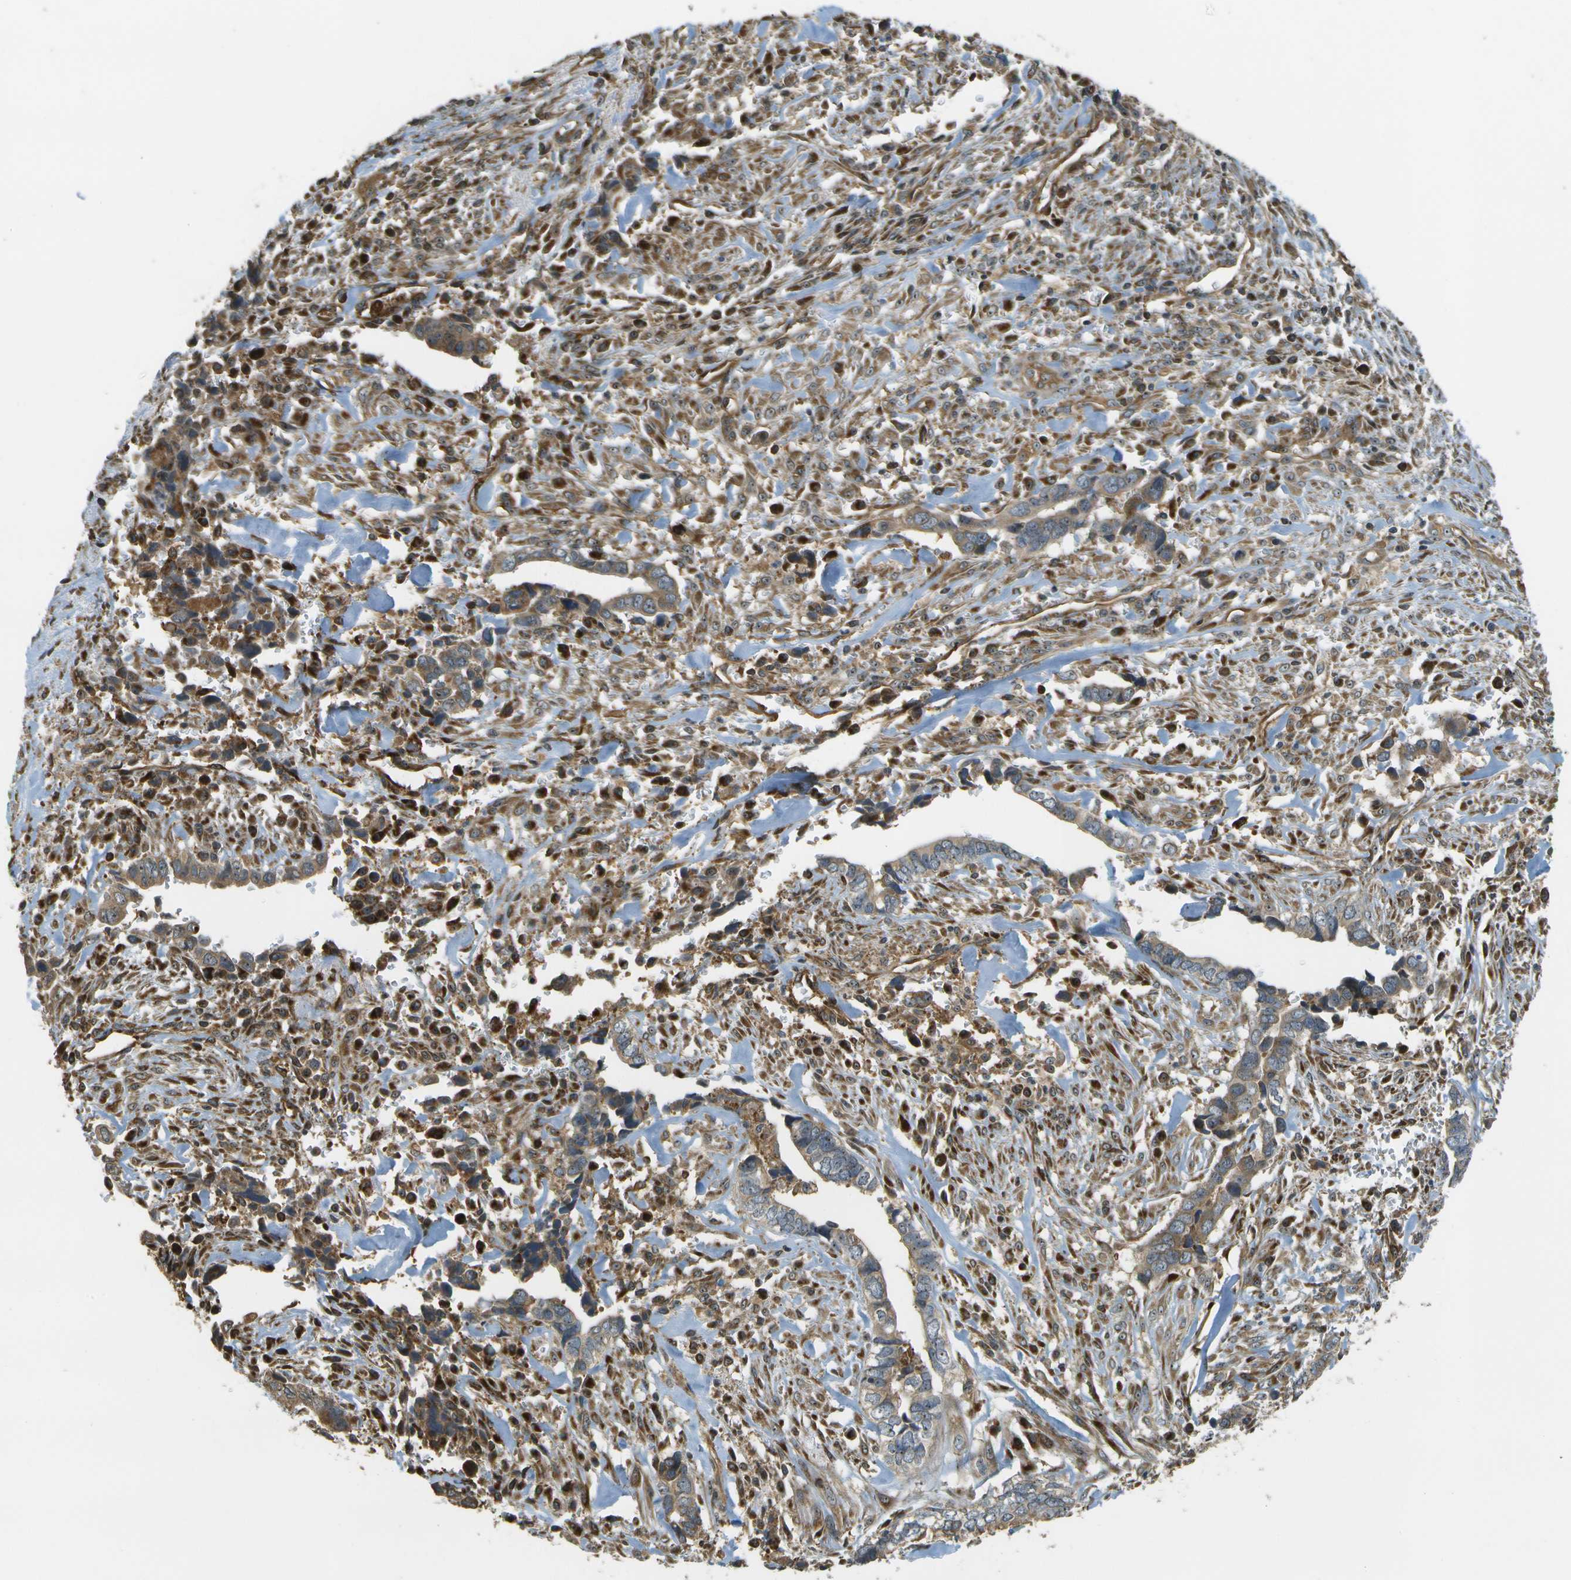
{"staining": {"intensity": "moderate", "quantity": ">75%", "location": "cytoplasmic/membranous"}, "tissue": "liver cancer", "cell_type": "Tumor cells", "image_type": "cancer", "snomed": [{"axis": "morphology", "description": "Cholangiocarcinoma"}, {"axis": "topography", "description": "Liver"}], "caption": "The image displays a brown stain indicating the presence of a protein in the cytoplasmic/membranous of tumor cells in cholangiocarcinoma (liver).", "gene": "LRP12", "patient": {"sex": "female", "age": 79}}